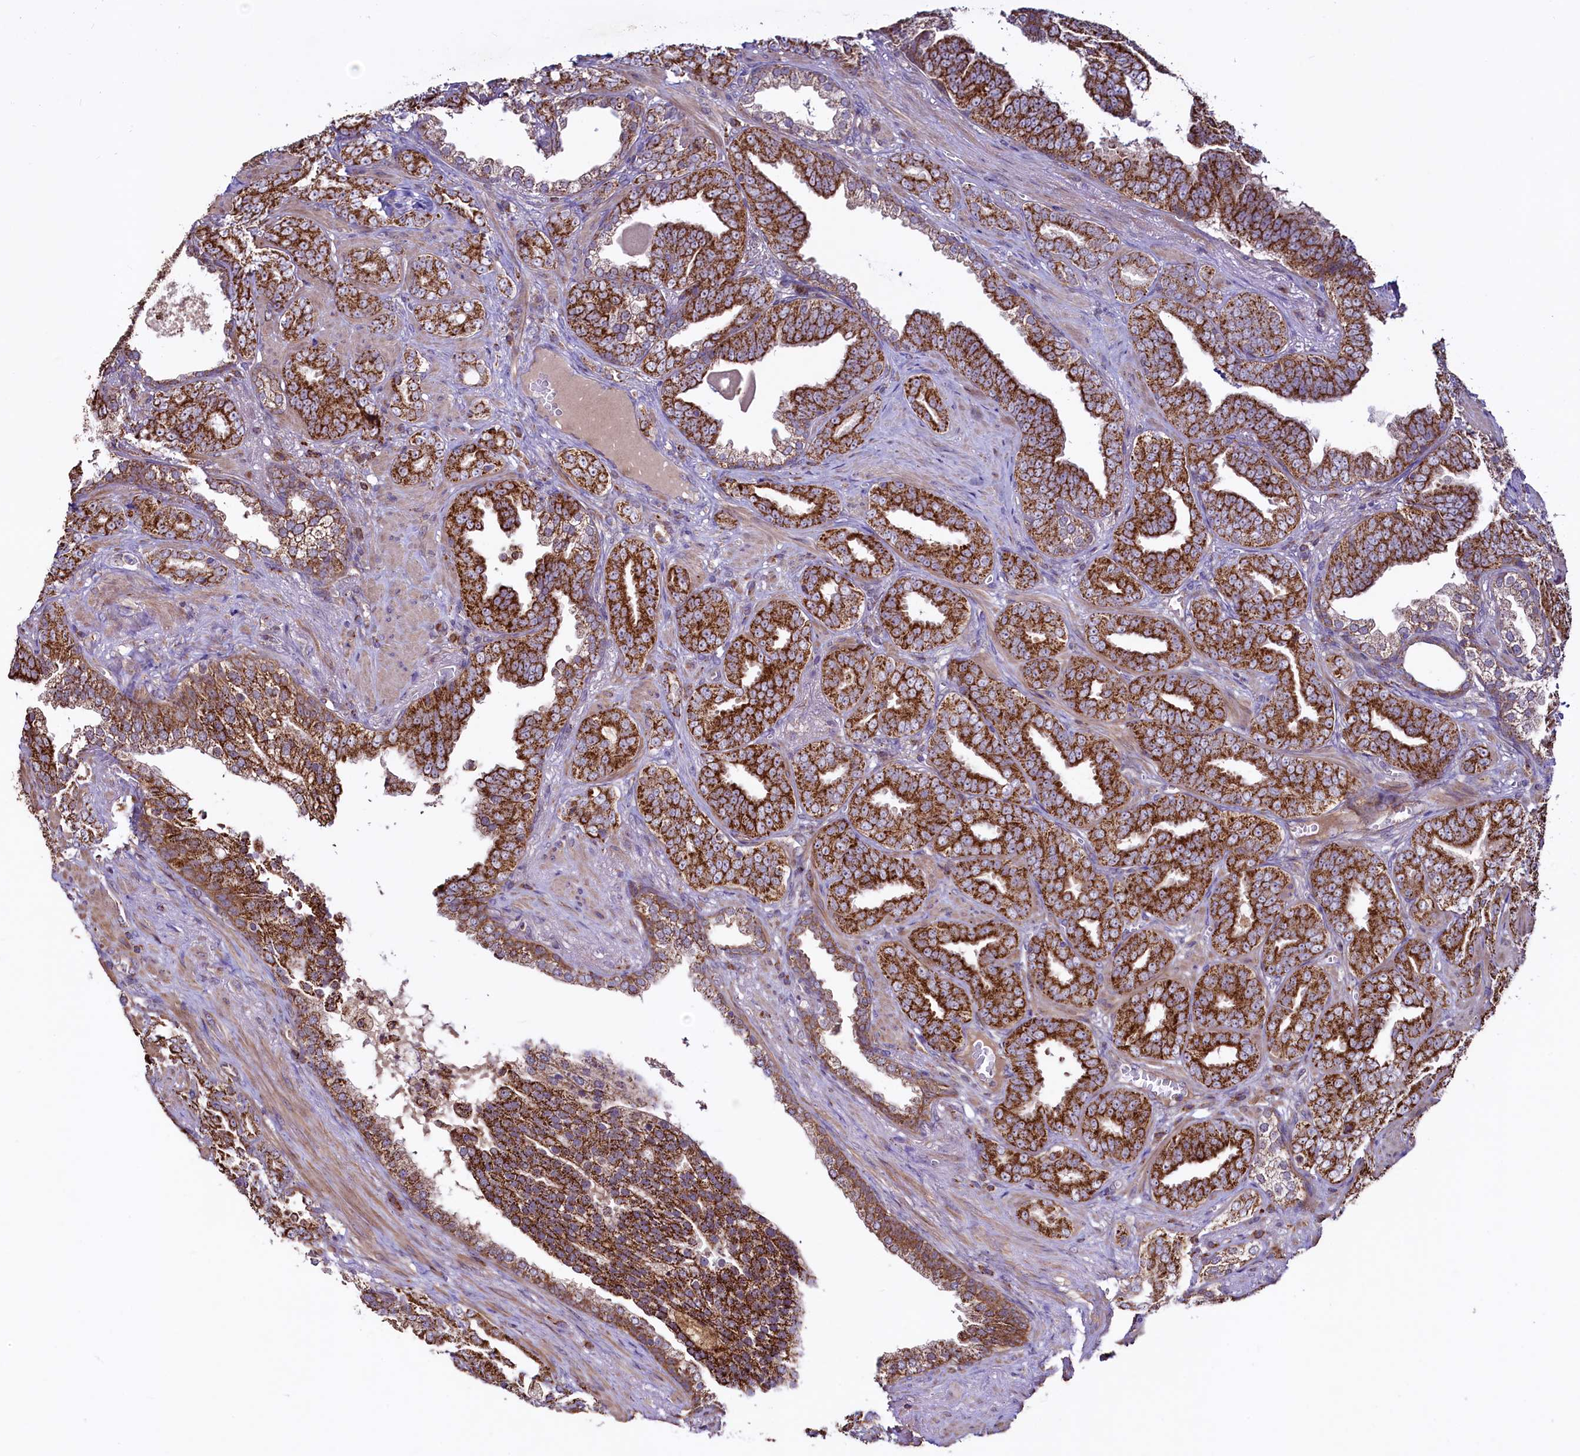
{"staining": {"intensity": "strong", "quantity": ">75%", "location": "cytoplasmic/membranous"}, "tissue": "prostate cancer", "cell_type": "Tumor cells", "image_type": "cancer", "snomed": [{"axis": "morphology", "description": "Adenocarcinoma, High grade"}, {"axis": "topography", "description": "Prostate and seminal vesicle, NOS"}], "caption": "Immunohistochemical staining of human prostate high-grade adenocarcinoma reveals high levels of strong cytoplasmic/membranous expression in approximately >75% of tumor cells.", "gene": "STARD5", "patient": {"sex": "male", "age": 67}}